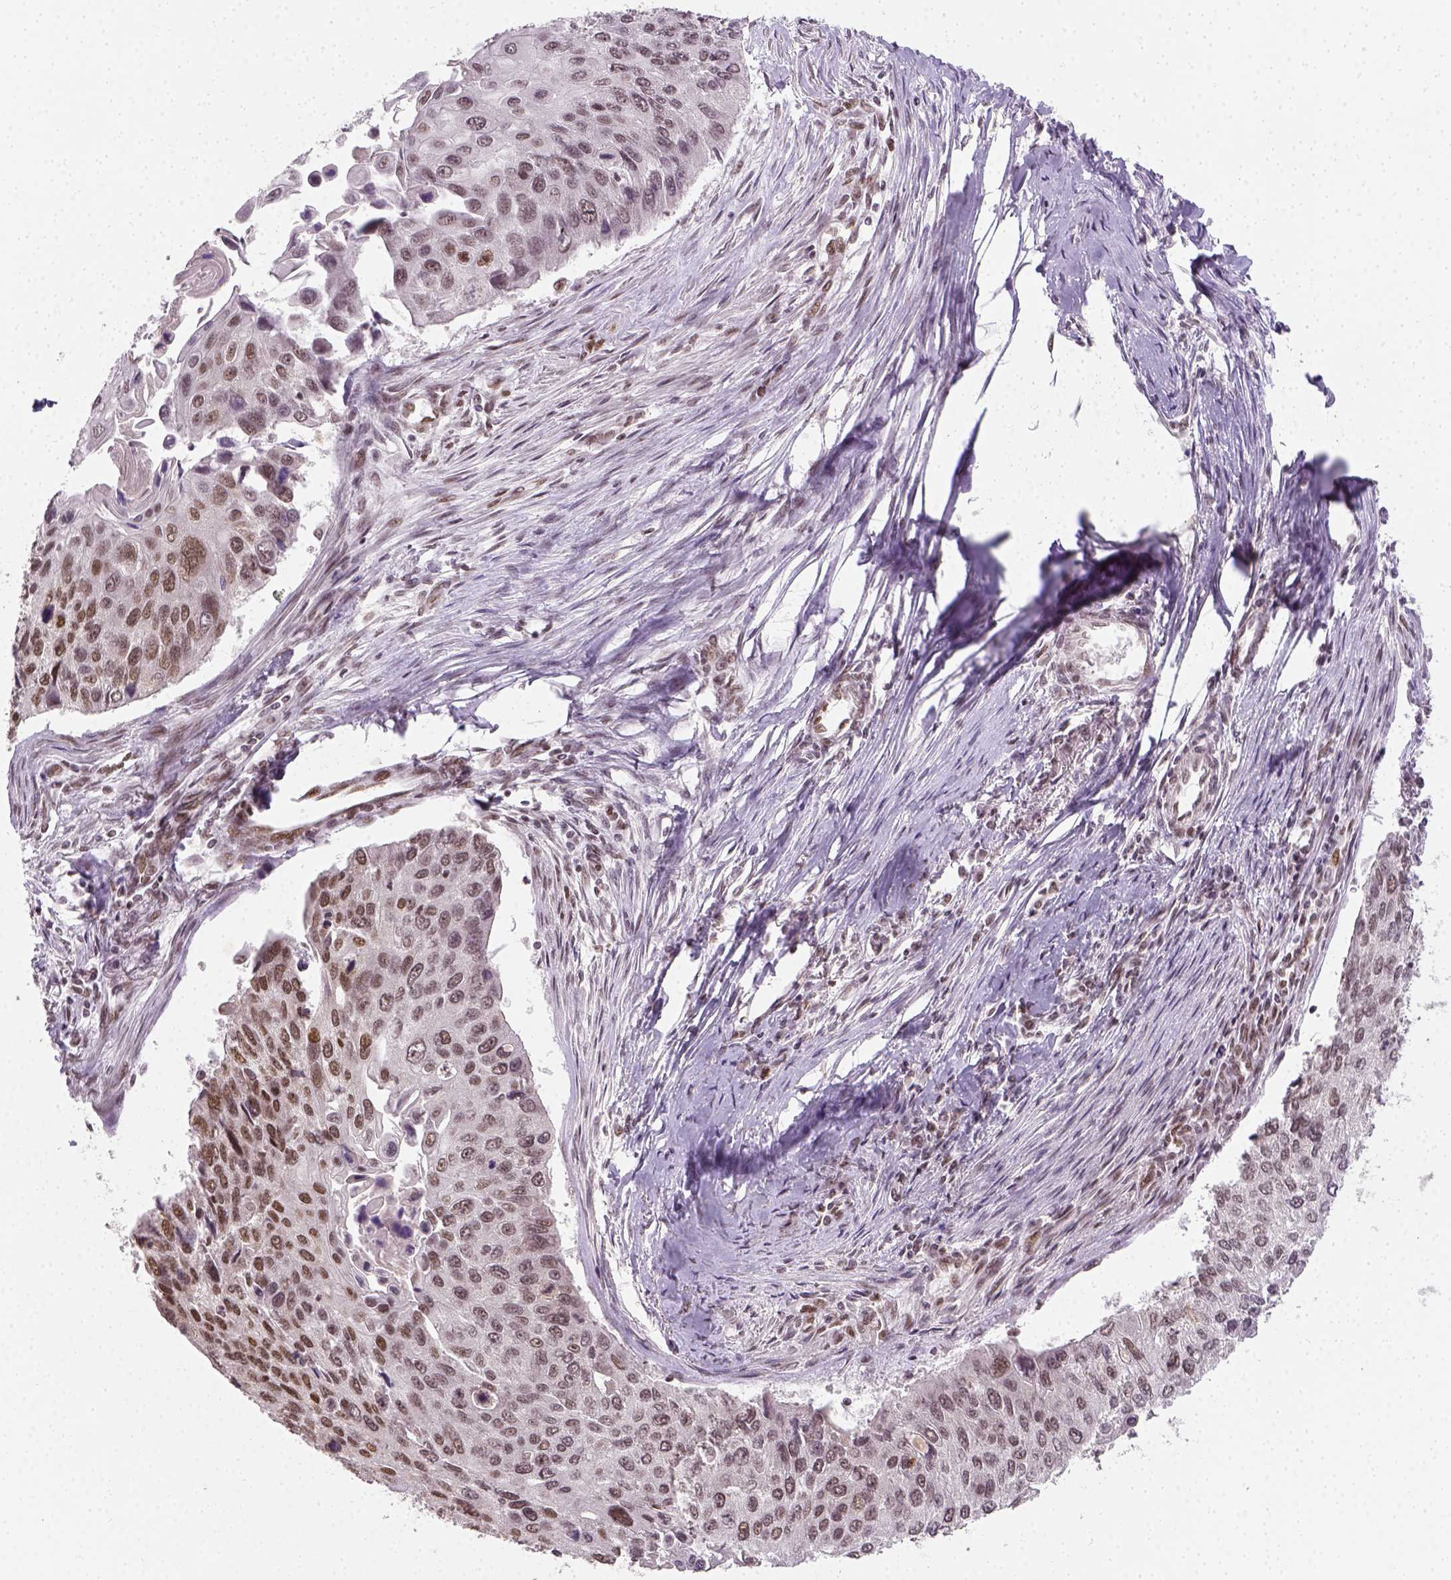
{"staining": {"intensity": "weak", "quantity": ">75%", "location": "nuclear"}, "tissue": "lung cancer", "cell_type": "Tumor cells", "image_type": "cancer", "snomed": [{"axis": "morphology", "description": "Squamous cell carcinoma, NOS"}, {"axis": "morphology", "description": "Squamous cell carcinoma, metastatic, NOS"}, {"axis": "topography", "description": "Lung"}], "caption": "This image demonstrates immunohistochemistry staining of lung cancer (metastatic squamous cell carcinoma), with low weak nuclear positivity in about >75% of tumor cells.", "gene": "FANCE", "patient": {"sex": "male", "age": 63}}